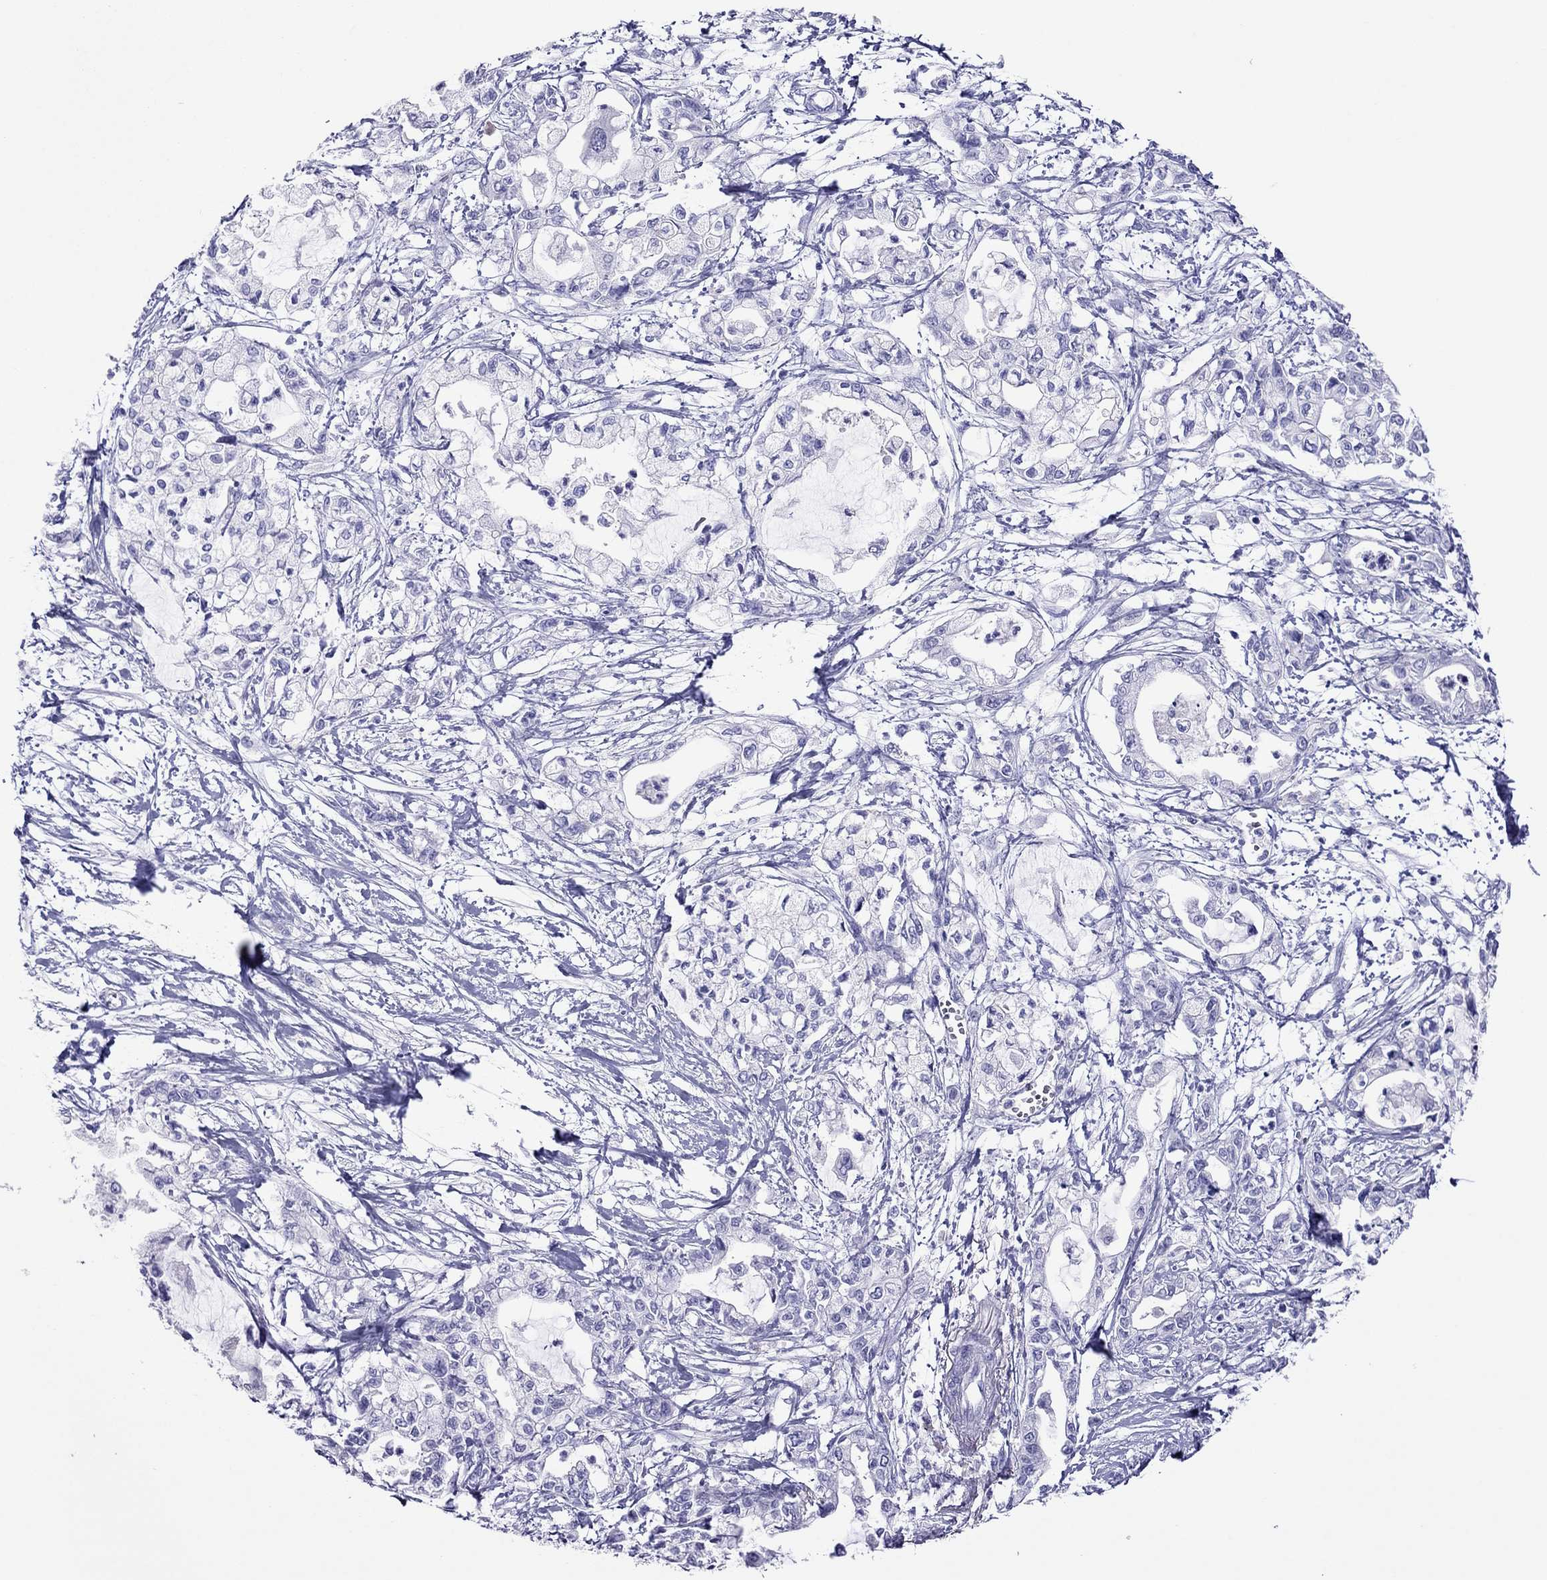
{"staining": {"intensity": "negative", "quantity": "none", "location": "none"}, "tissue": "pancreatic cancer", "cell_type": "Tumor cells", "image_type": "cancer", "snomed": [{"axis": "morphology", "description": "Adenocarcinoma, NOS"}, {"axis": "topography", "description": "Pancreas"}], "caption": "Immunohistochemical staining of adenocarcinoma (pancreatic) reveals no significant staining in tumor cells. (Stains: DAB IHC with hematoxylin counter stain, Microscopy: brightfield microscopy at high magnification).", "gene": "PCDHA6", "patient": {"sex": "male", "age": 54}}